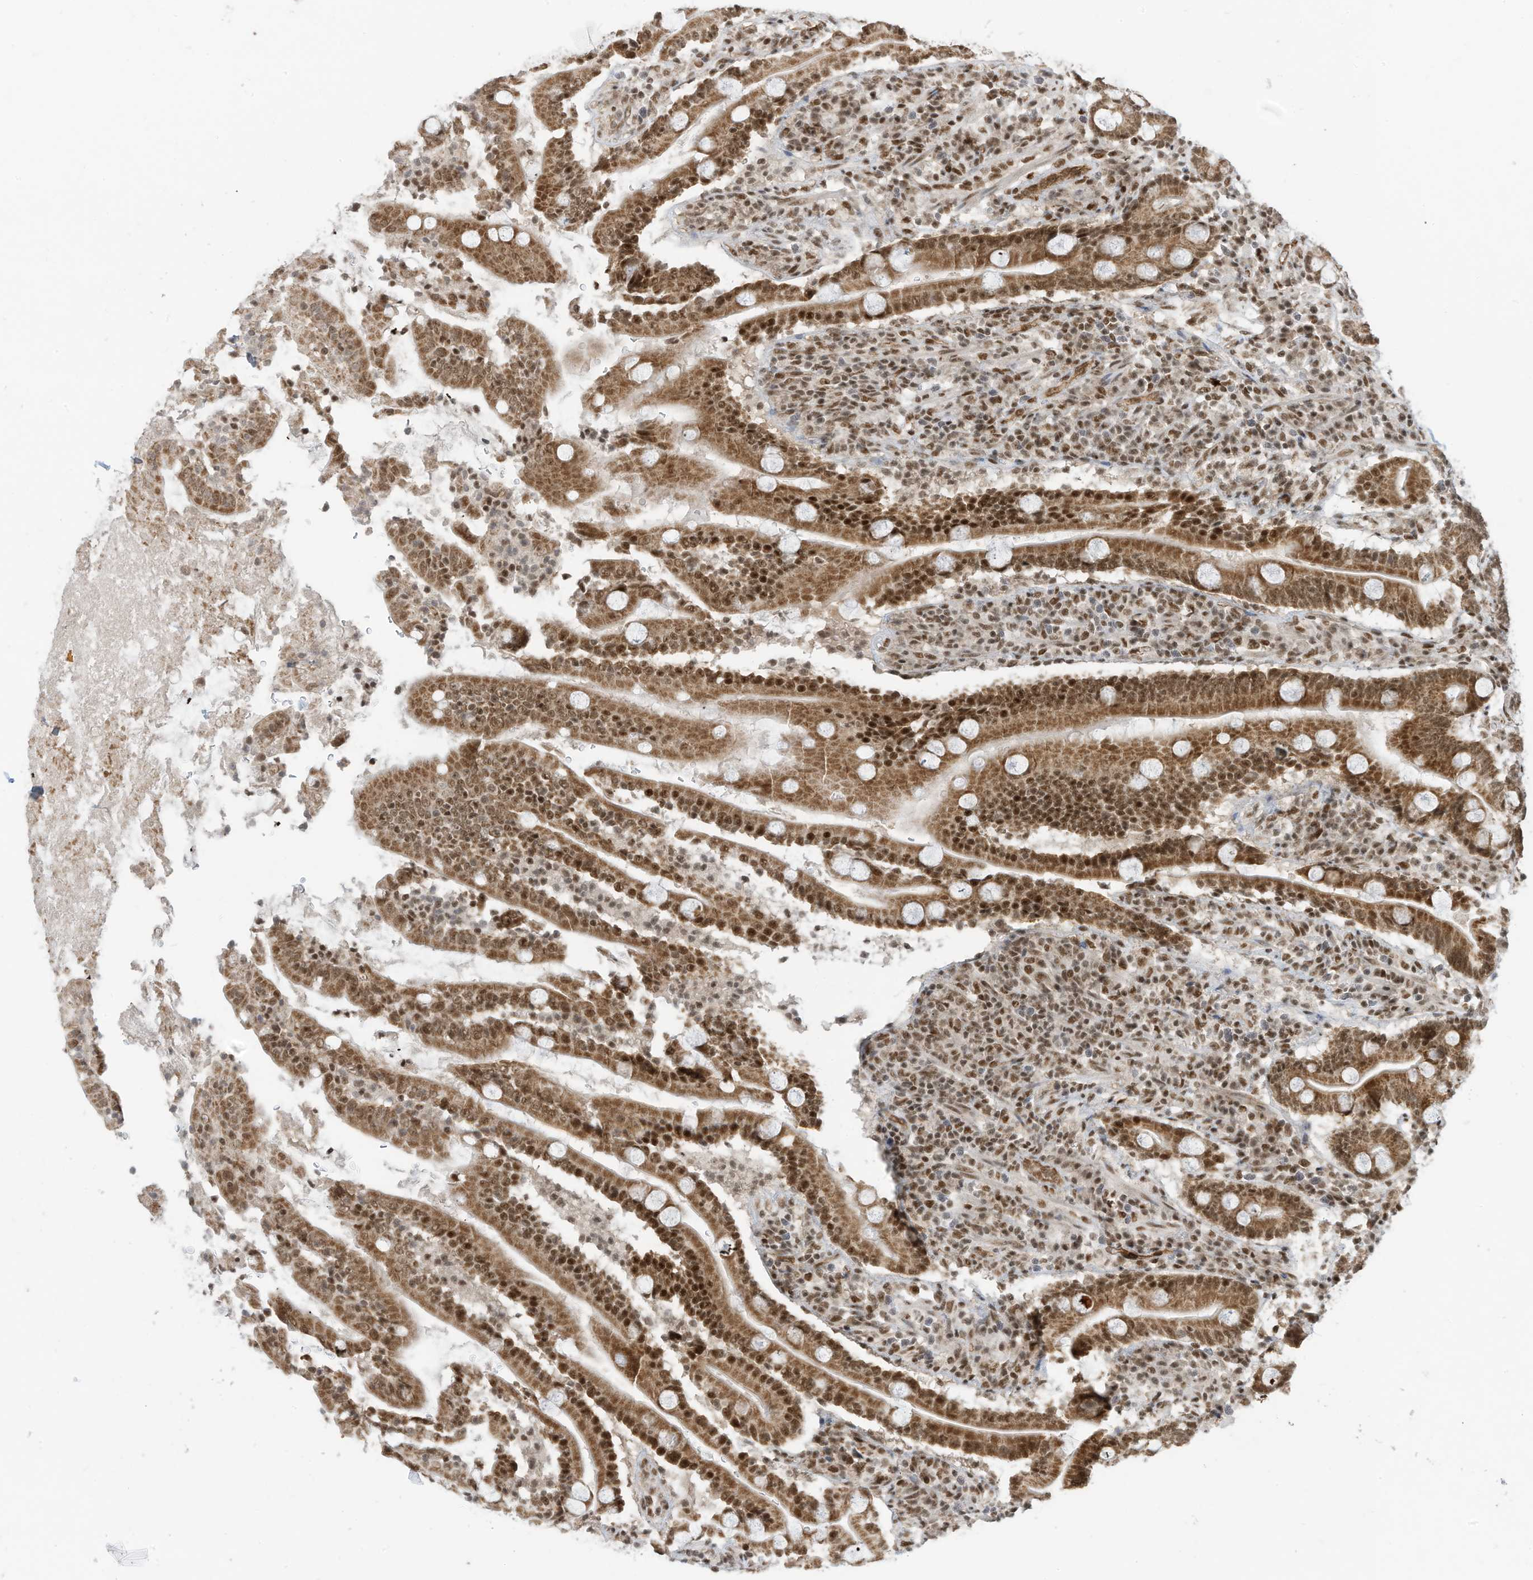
{"staining": {"intensity": "strong", "quantity": "25%-75%", "location": "cytoplasmic/membranous,nuclear"}, "tissue": "duodenum", "cell_type": "Glandular cells", "image_type": "normal", "snomed": [{"axis": "morphology", "description": "Normal tissue, NOS"}, {"axis": "topography", "description": "Duodenum"}], "caption": "Duodenum stained with IHC exhibits strong cytoplasmic/membranous,nuclear staining in approximately 25%-75% of glandular cells. The protein is stained brown, and the nuclei are stained in blue (DAB IHC with brightfield microscopy, high magnification).", "gene": "AURKAIP1", "patient": {"sex": "male", "age": 35}}